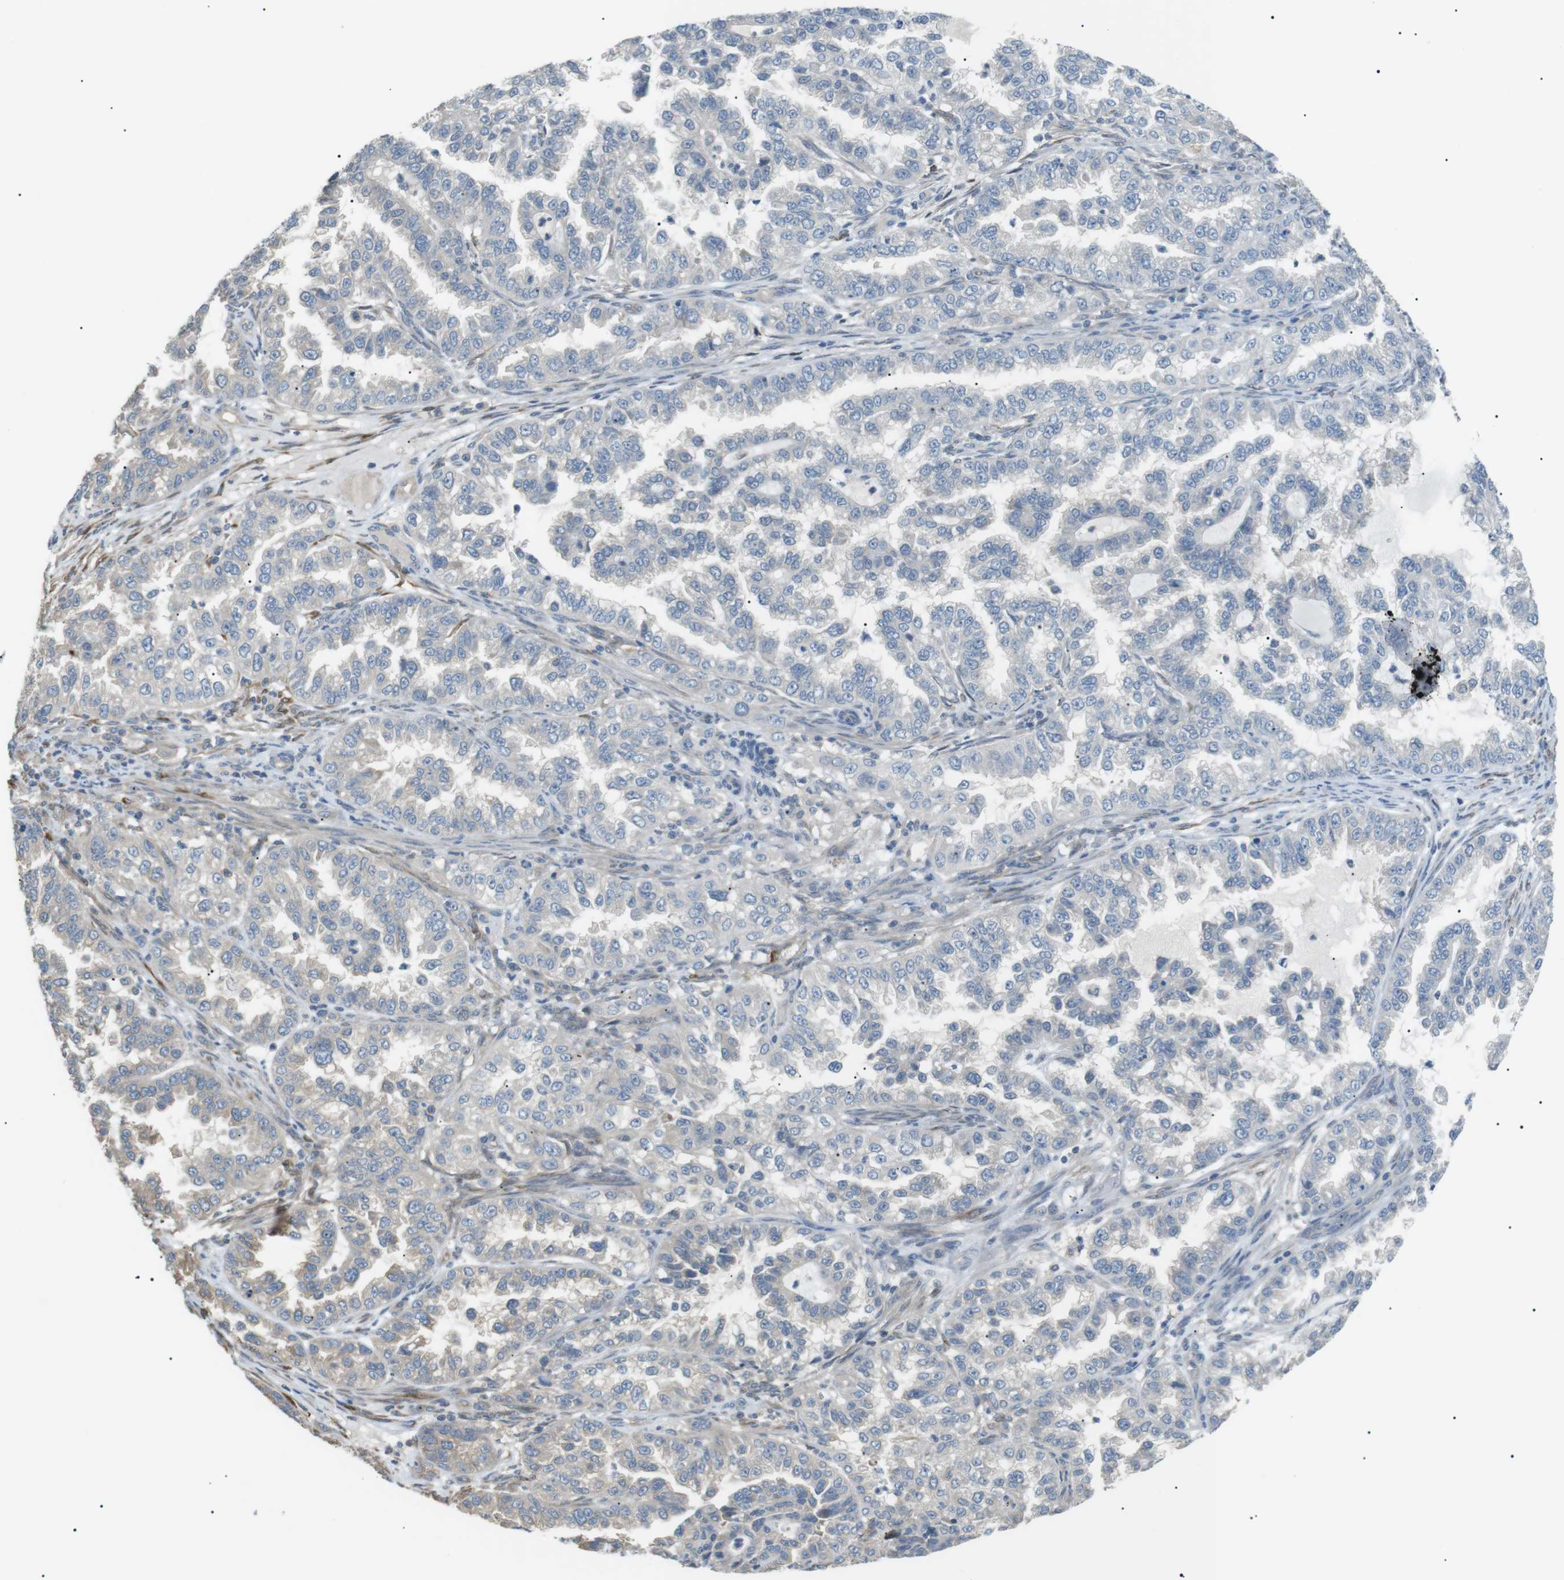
{"staining": {"intensity": "moderate", "quantity": "25%-75%", "location": "cytoplasmic/membranous"}, "tissue": "endometrial cancer", "cell_type": "Tumor cells", "image_type": "cancer", "snomed": [{"axis": "morphology", "description": "Adenocarcinoma, NOS"}, {"axis": "topography", "description": "Endometrium"}], "caption": "Adenocarcinoma (endometrial) stained with a protein marker reveals moderate staining in tumor cells.", "gene": "CDH26", "patient": {"sex": "female", "age": 85}}